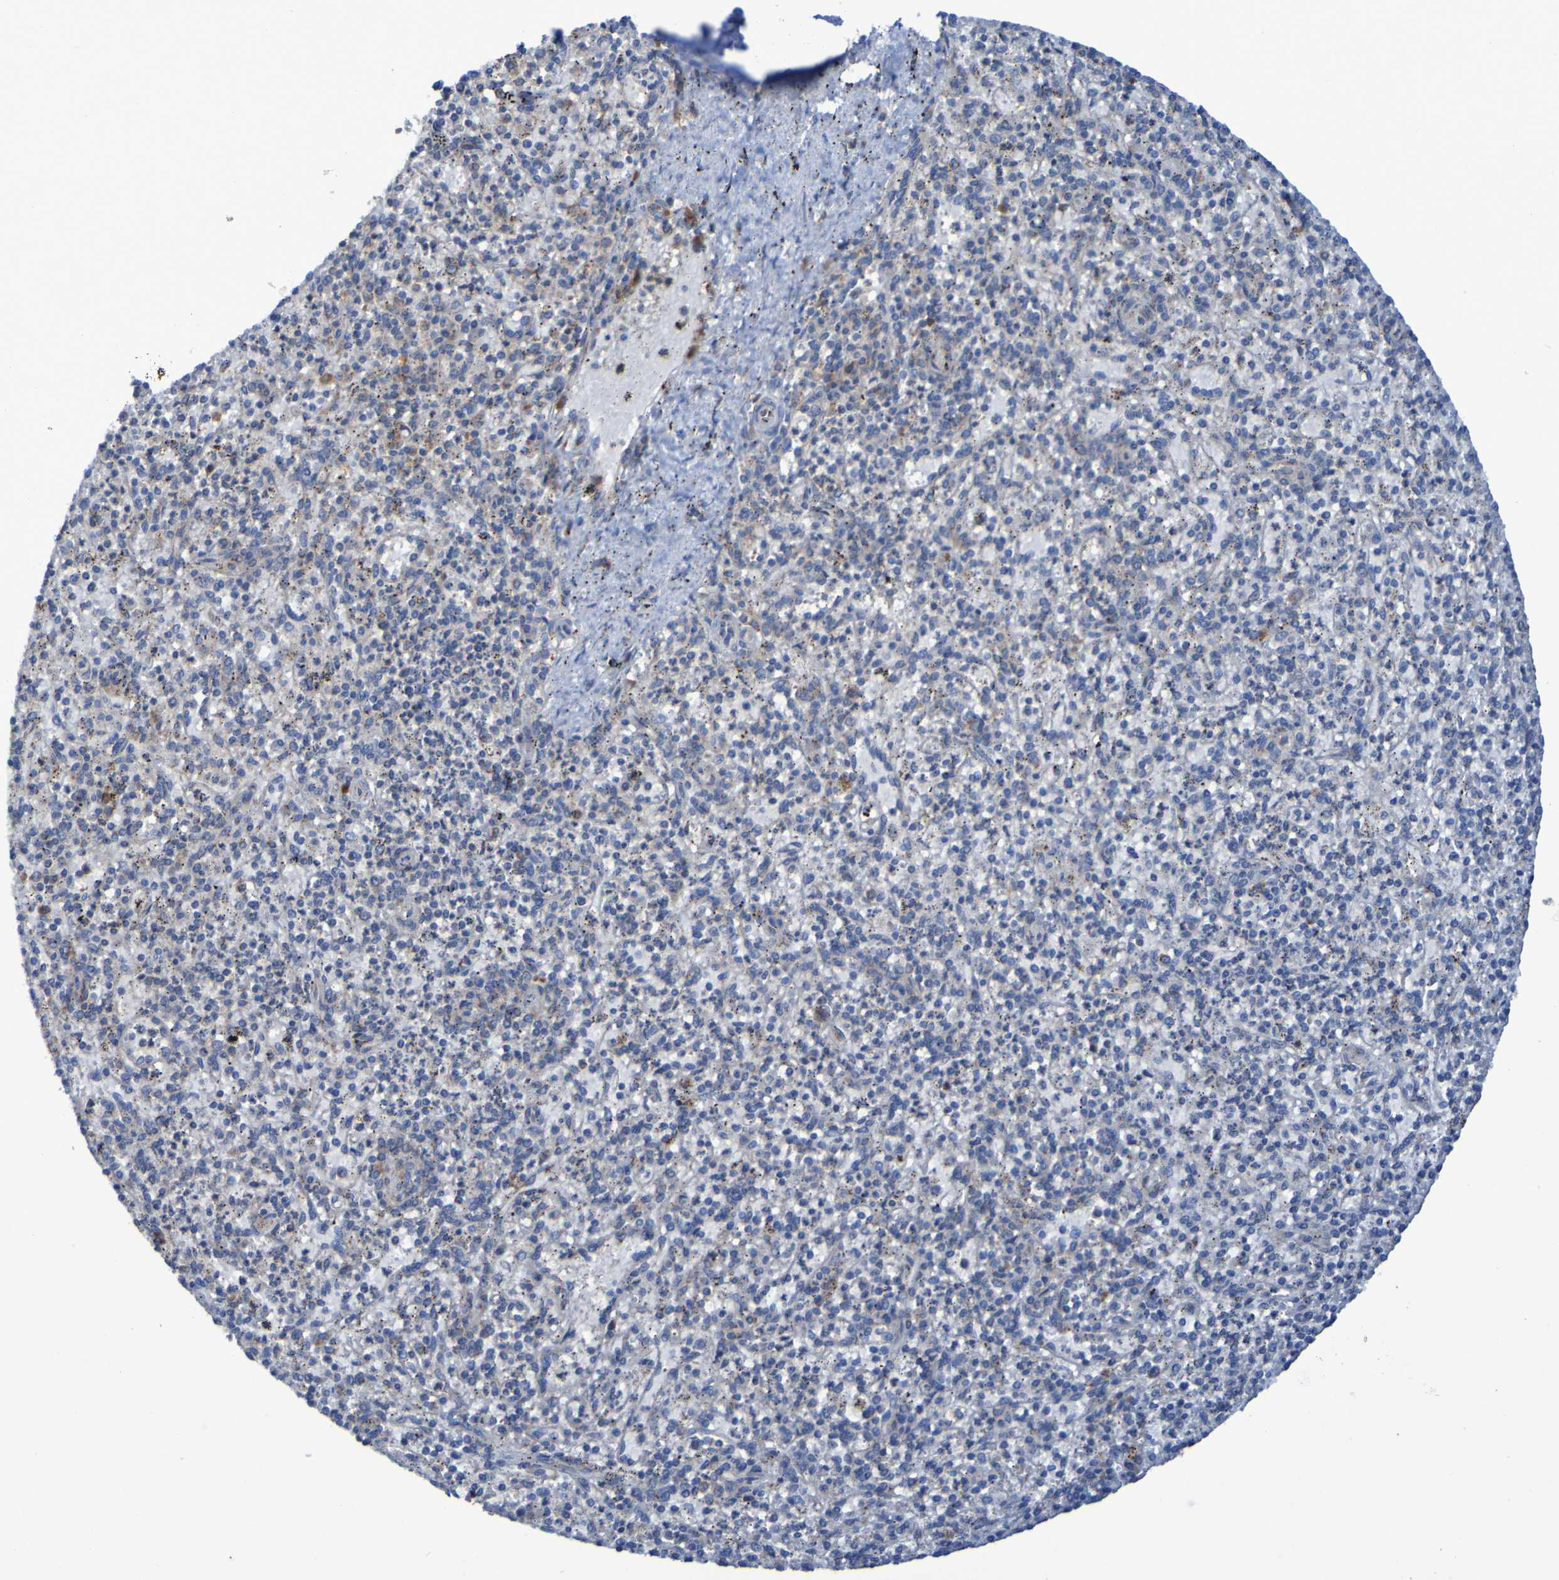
{"staining": {"intensity": "strong", "quantity": "<25%", "location": "cytoplasmic/membranous"}, "tissue": "spleen", "cell_type": "Cells in red pulp", "image_type": "normal", "snomed": [{"axis": "morphology", "description": "Normal tissue, NOS"}, {"axis": "topography", "description": "Spleen"}], "caption": "Immunohistochemistry of unremarkable human spleen exhibits medium levels of strong cytoplasmic/membranous positivity in about <25% of cells in red pulp.", "gene": "FKBP3", "patient": {"sex": "male", "age": 72}}